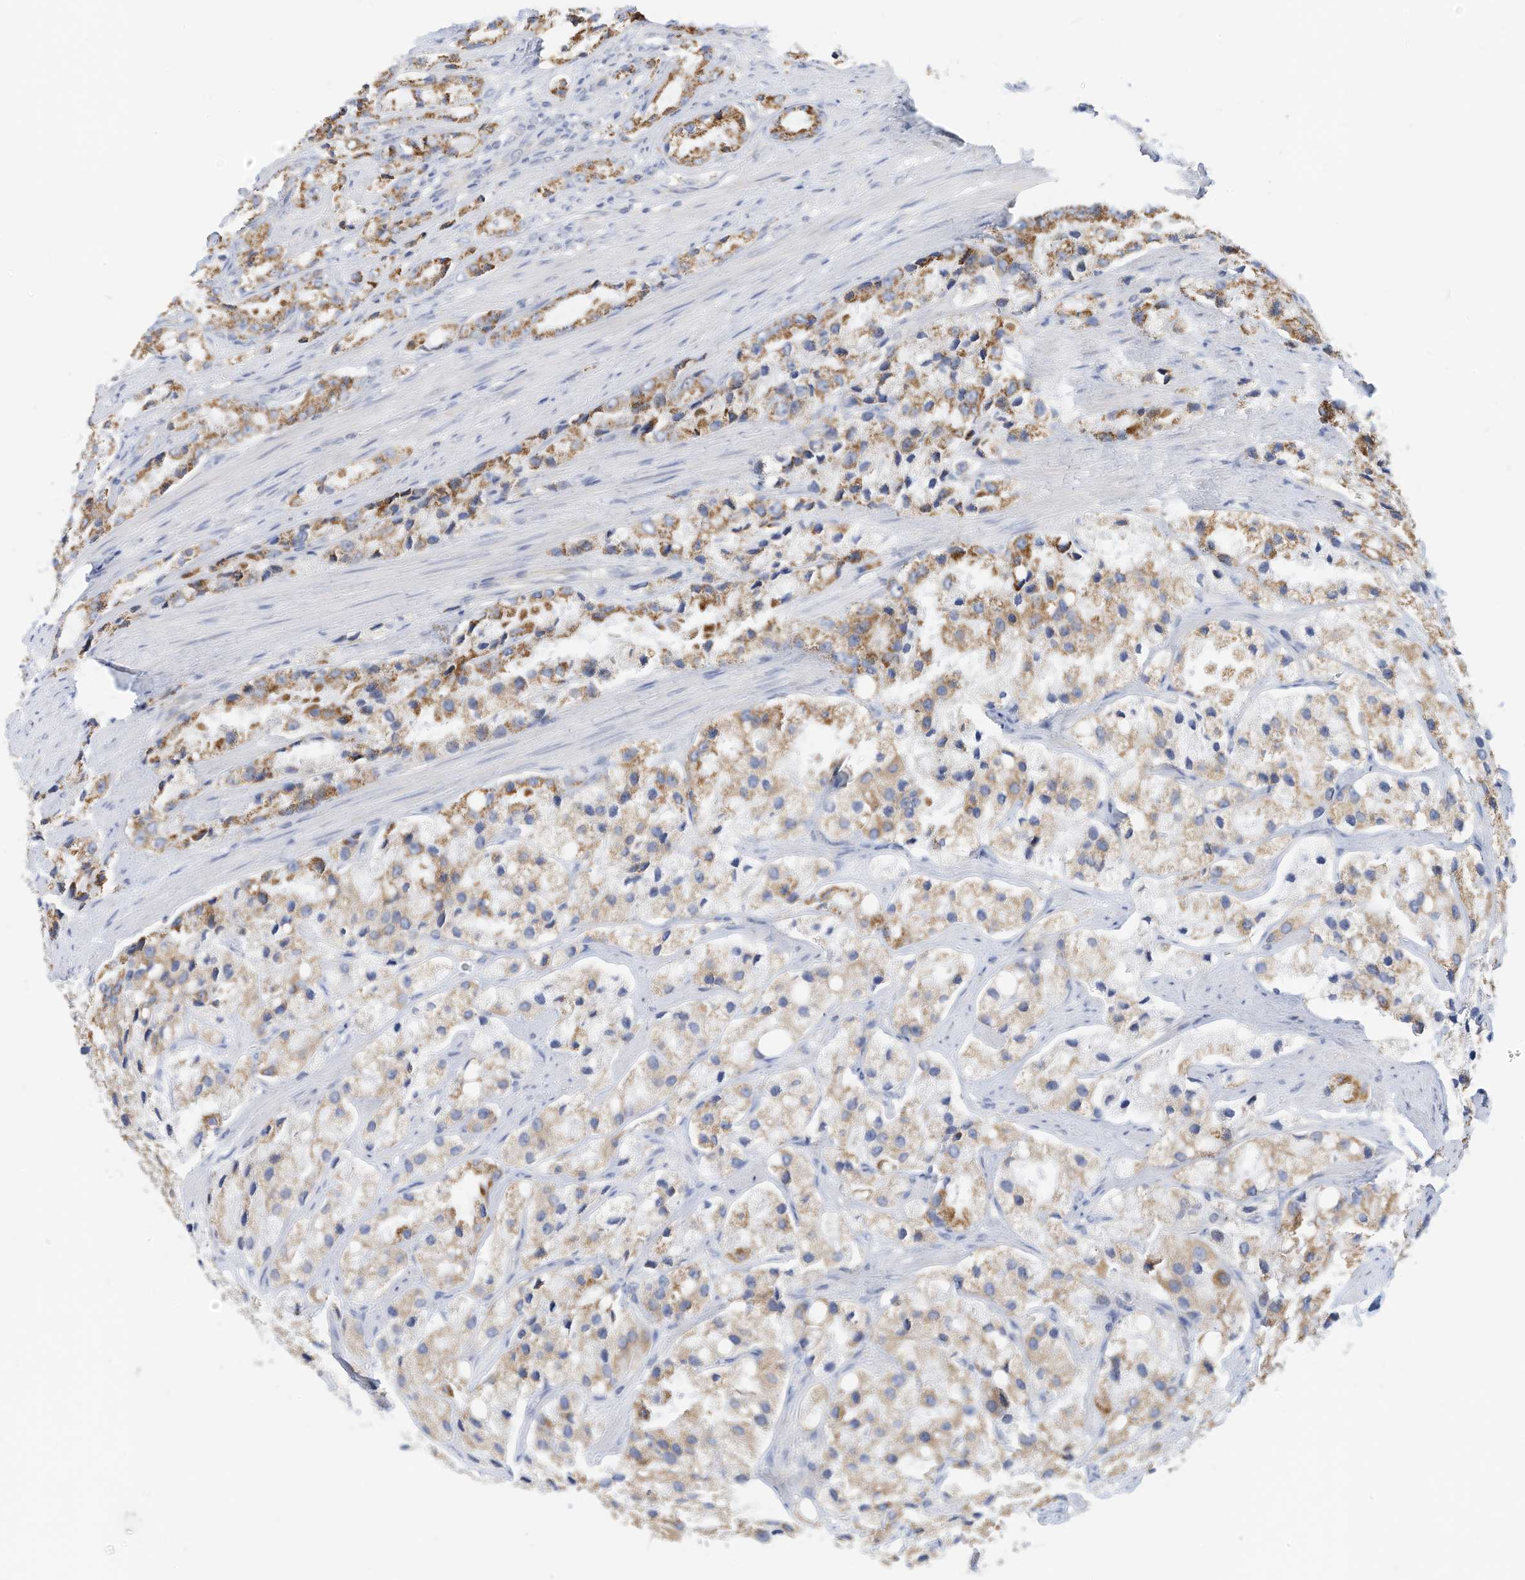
{"staining": {"intensity": "moderate", "quantity": "25%-75%", "location": "cytoplasmic/membranous"}, "tissue": "prostate cancer", "cell_type": "Tumor cells", "image_type": "cancer", "snomed": [{"axis": "morphology", "description": "Adenocarcinoma, High grade"}, {"axis": "topography", "description": "Prostate"}], "caption": "Immunohistochemistry (IHC) (DAB (3,3'-diaminobenzidine)) staining of prostate adenocarcinoma (high-grade) reveals moderate cytoplasmic/membranous protein expression in approximately 25%-75% of tumor cells.", "gene": "RHOH", "patient": {"sex": "male", "age": 66}}